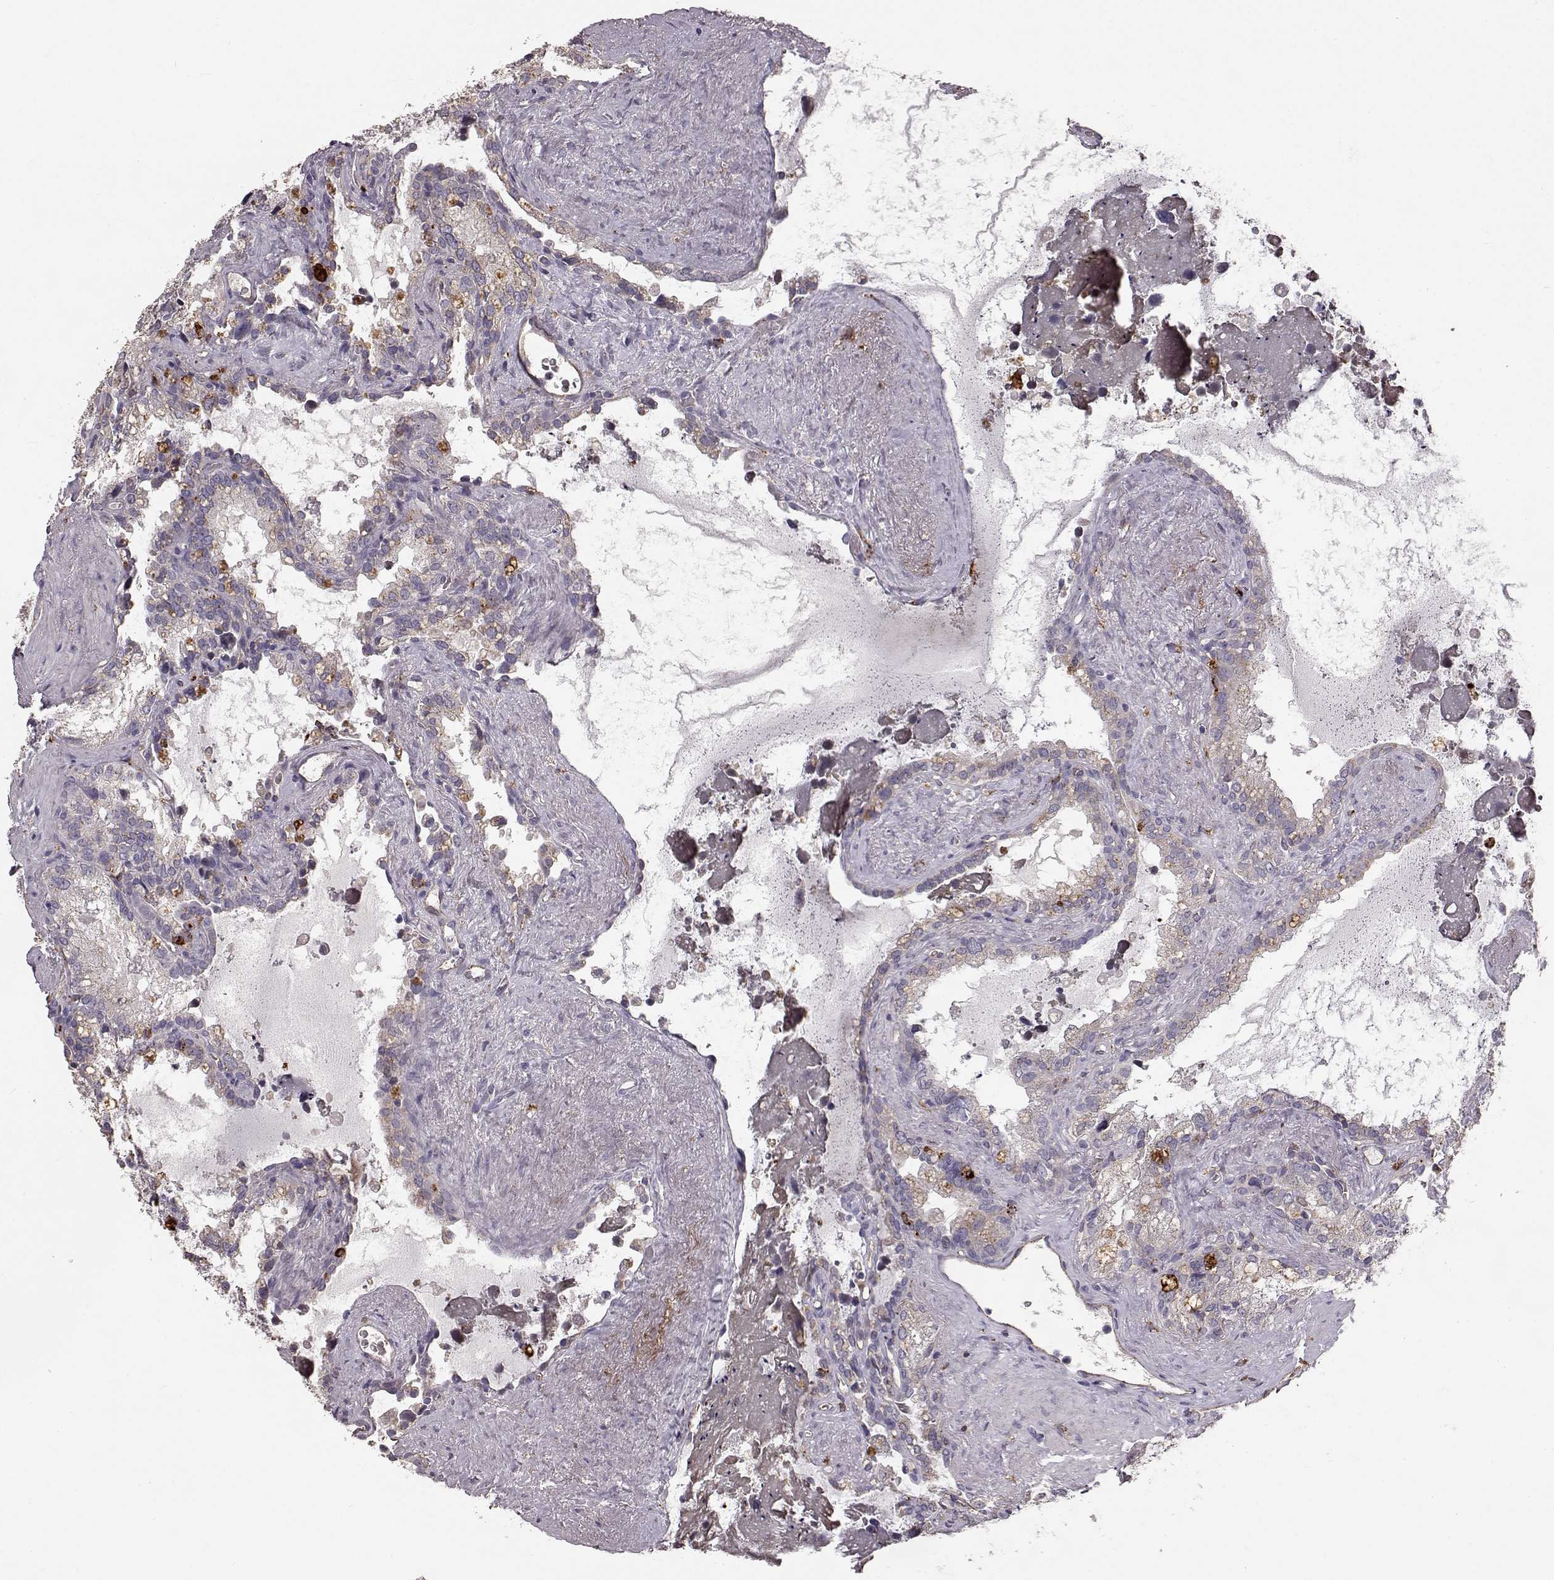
{"staining": {"intensity": "negative", "quantity": "none", "location": "none"}, "tissue": "seminal vesicle", "cell_type": "Glandular cells", "image_type": "normal", "snomed": [{"axis": "morphology", "description": "Normal tissue, NOS"}, {"axis": "topography", "description": "Seminal veicle"}], "caption": "Glandular cells show no significant protein expression in normal seminal vesicle. Nuclei are stained in blue.", "gene": "CCNF", "patient": {"sex": "male", "age": 71}}